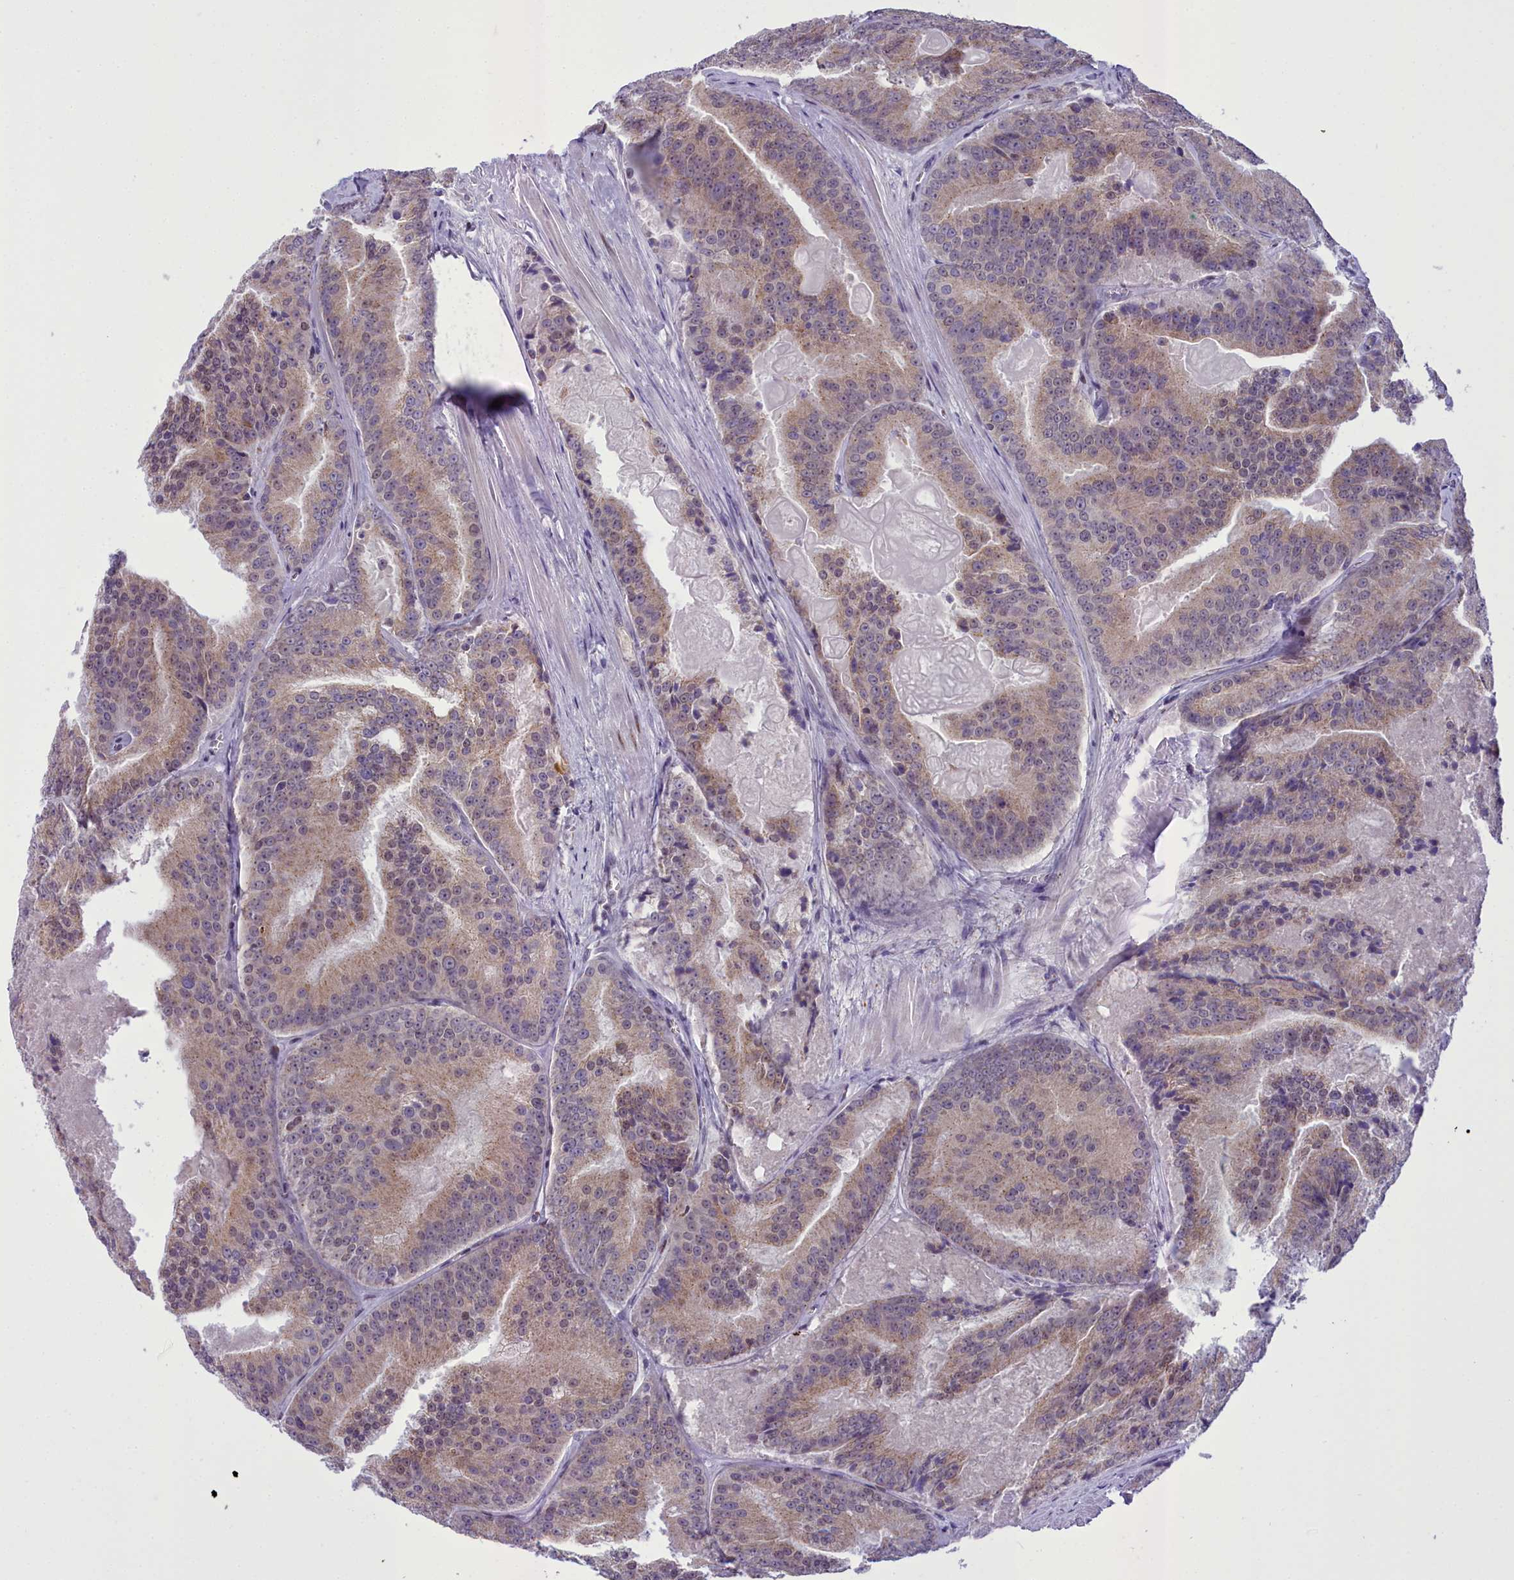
{"staining": {"intensity": "weak", "quantity": "25%-75%", "location": "cytoplasmic/membranous"}, "tissue": "prostate cancer", "cell_type": "Tumor cells", "image_type": "cancer", "snomed": [{"axis": "morphology", "description": "Adenocarcinoma, High grade"}, {"axis": "topography", "description": "Prostate"}], "caption": "High-power microscopy captured an immunohistochemistry (IHC) micrograph of high-grade adenocarcinoma (prostate), revealing weak cytoplasmic/membranous positivity in about 25%-75% of tumor cells.", "gene": "B9D2", "patient": {"sex": "male", "age": 61}}